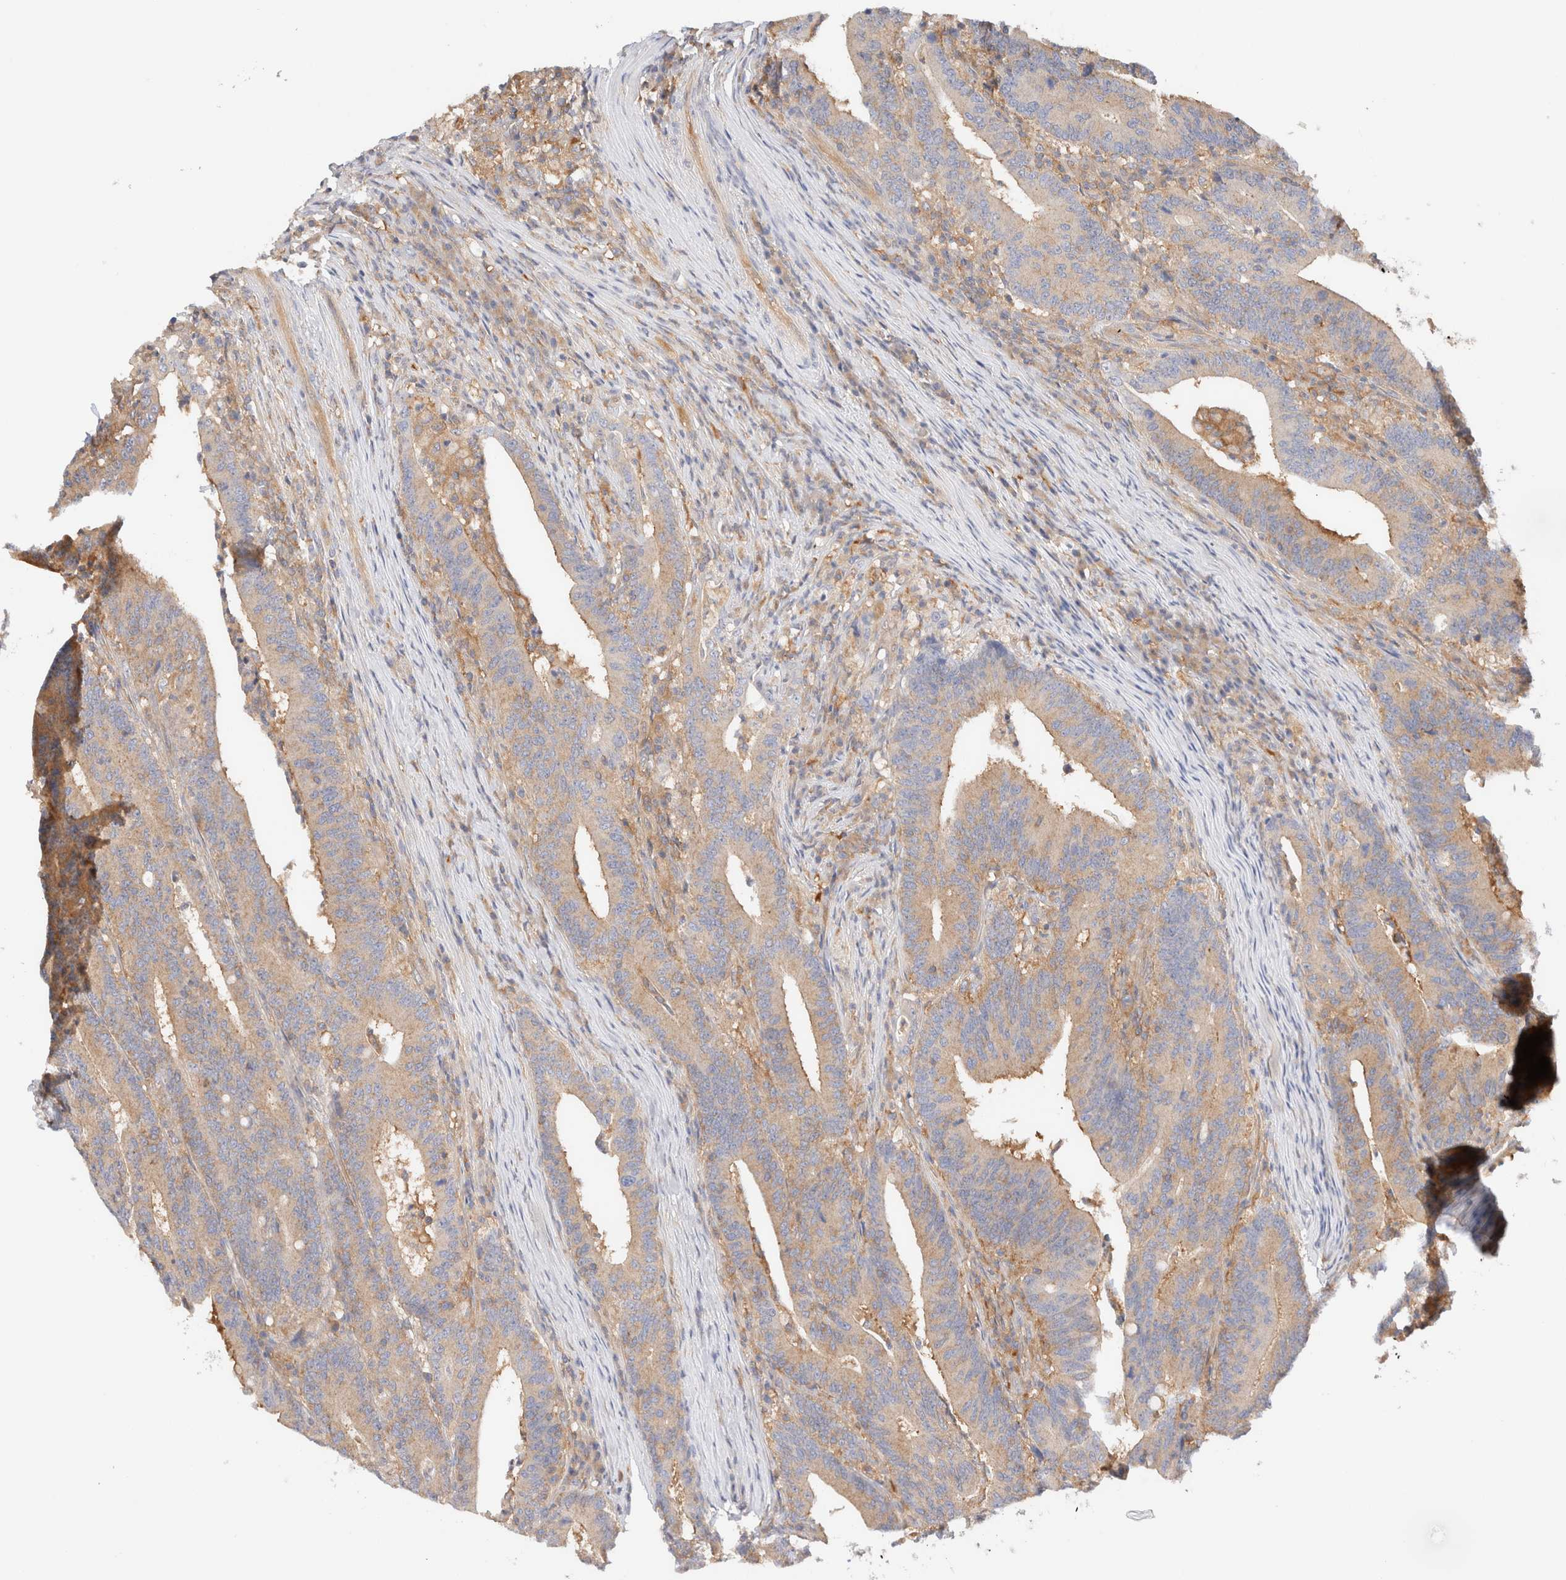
{"staining": {"intensity": "weak", "quantity": ">75%", "location": "cytoplasmic/membranous"}, "tissue": "colorectal cancer", "cell_type": "Tumor cells", "image_type": "cancer", "snomed": [{"axis": "morphology", "description": "Adenocarcinoma, NOS"}, {"axis": "topography", "description": "Colon"}], "caption": "The photomicrograph displays staining of colorectal cancer (adenocarcinoma), revealing weak cytoplasmic/membranous protein positivity (brown color) within tumor cells. The staining was performed using DAB (3,3'-diaminobenzidine) to visualize the protein expression in brown, while the nuclei were stained in blue with hematoxylin (Magnification: 20x).", "gene": "RABEP1", "patient": {"sex": "female", "age": 66}}